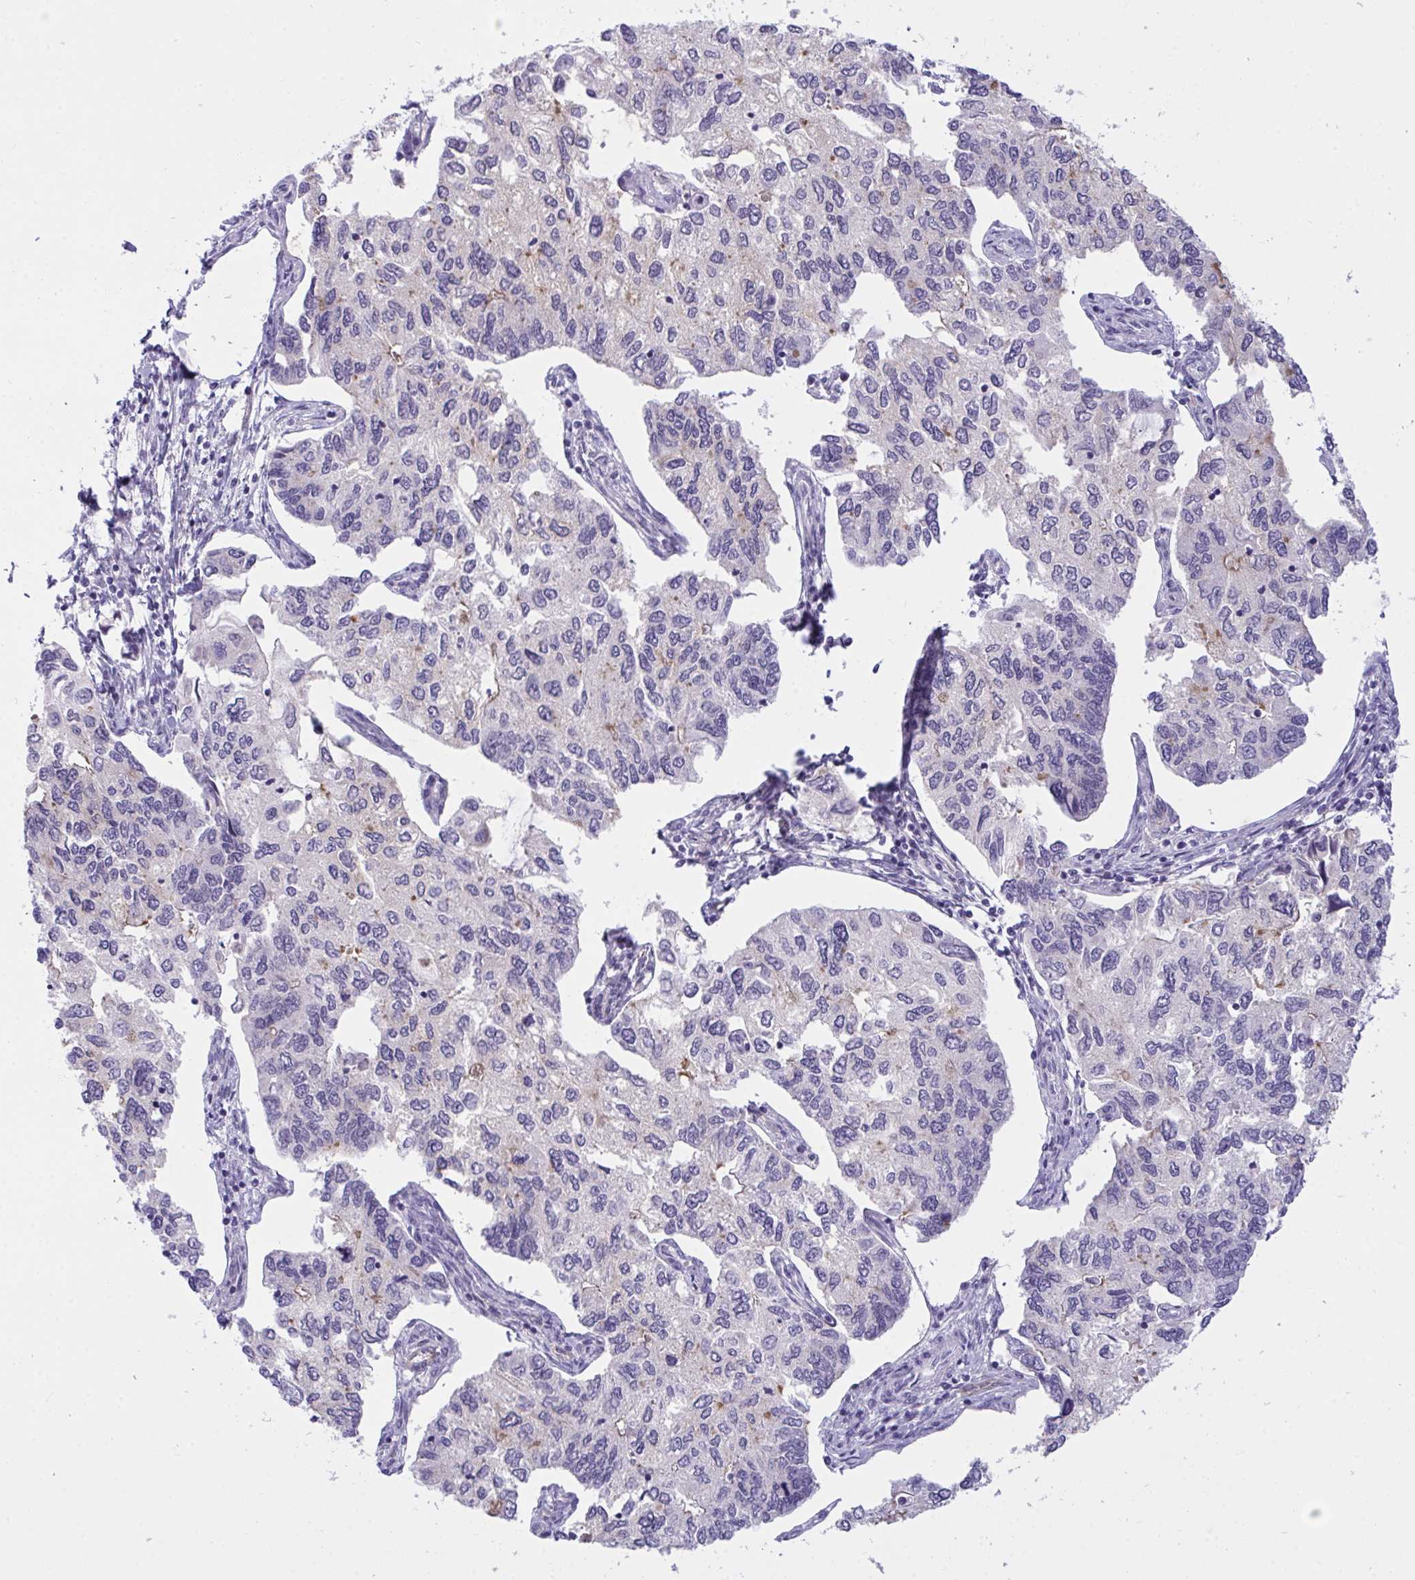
{"staining": {"intensity": "moderate", "quantity": "<25%", "location": "cytoplasmic/membranous"}, "tissue": "endometrial cancer", "cell_type": "Tumor cells", "image_type": "cancer", "snomed": [{"axis": "morphology", "description": "Carcinoma, NOS"}, {"axis": "topography", "description": "Uterus"}], "caption": "Immunohistochemistry (IHC) staining of carcinoma (endometrial), which demonstrates low levels of moderate cytoplasmic/membranous positivity in about <25% of tumor cells indicating moderate cytoplasmic/membranous protein expression. The staining was performed using DAB (3,3'-diaminobenzidine) (brown) for protein detection and nuclei were counterstained in hematoxylin (blue).", "gene": "SEMA6B", "patient": {"sex": "female", "age": 76}}